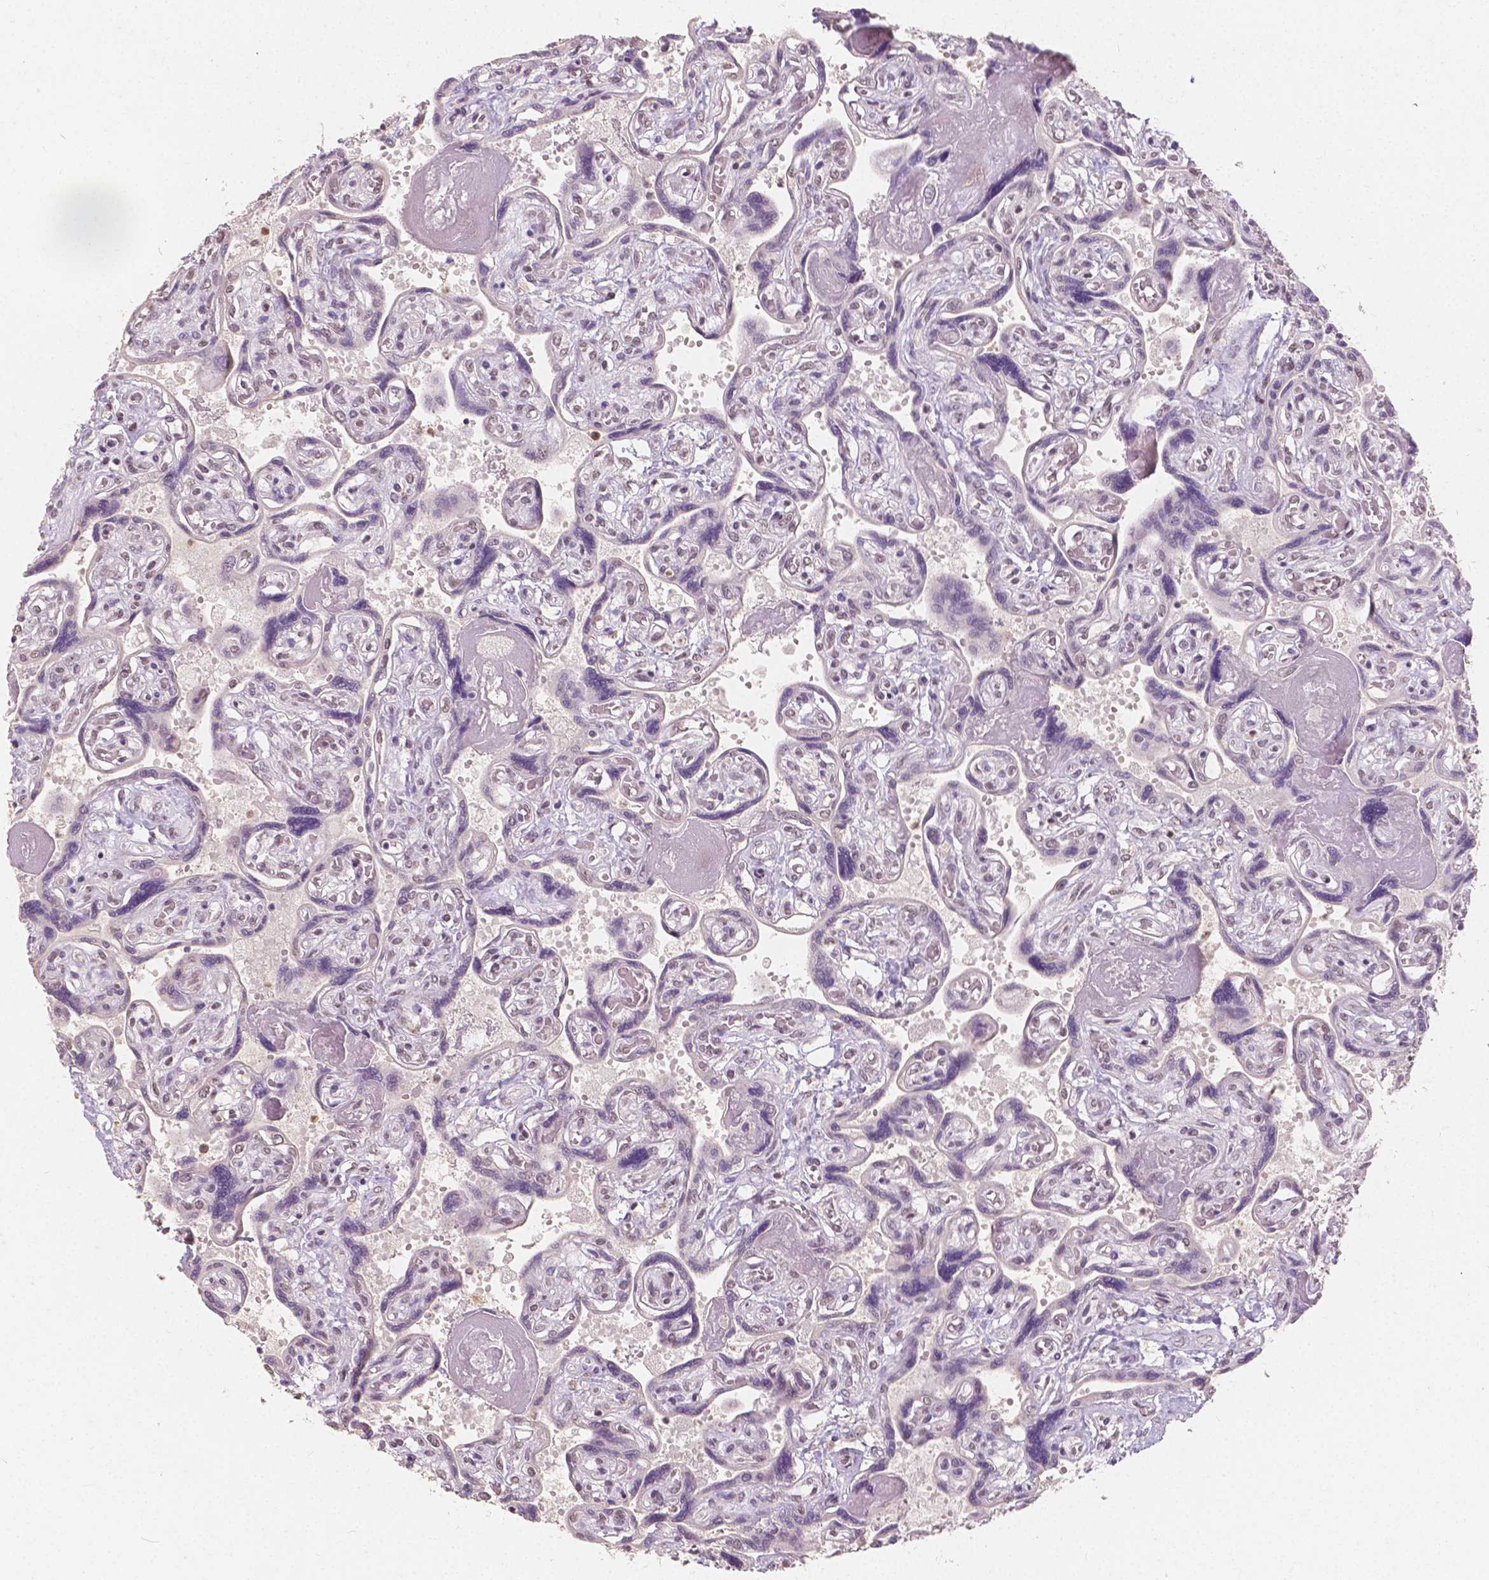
{"staining": {"intensity": "weak", "quantity": ">75%", "location": "nuclear"}, "tissue": "placenta", "cell_type": "Decidual cells", "image_type": "normal", "snomed": [{"axis": "morphology", "description": "Normal tissue, NOS"}, {"axis": "topography", "description": "Placenta"}], "caption": "This is a photomicrograph of IHC staining of normal placenta, which shows weak expression in the nuclear of decidual cells.", "gene": "NOLC1", "patient": {"sex": "female", "age": 32}}